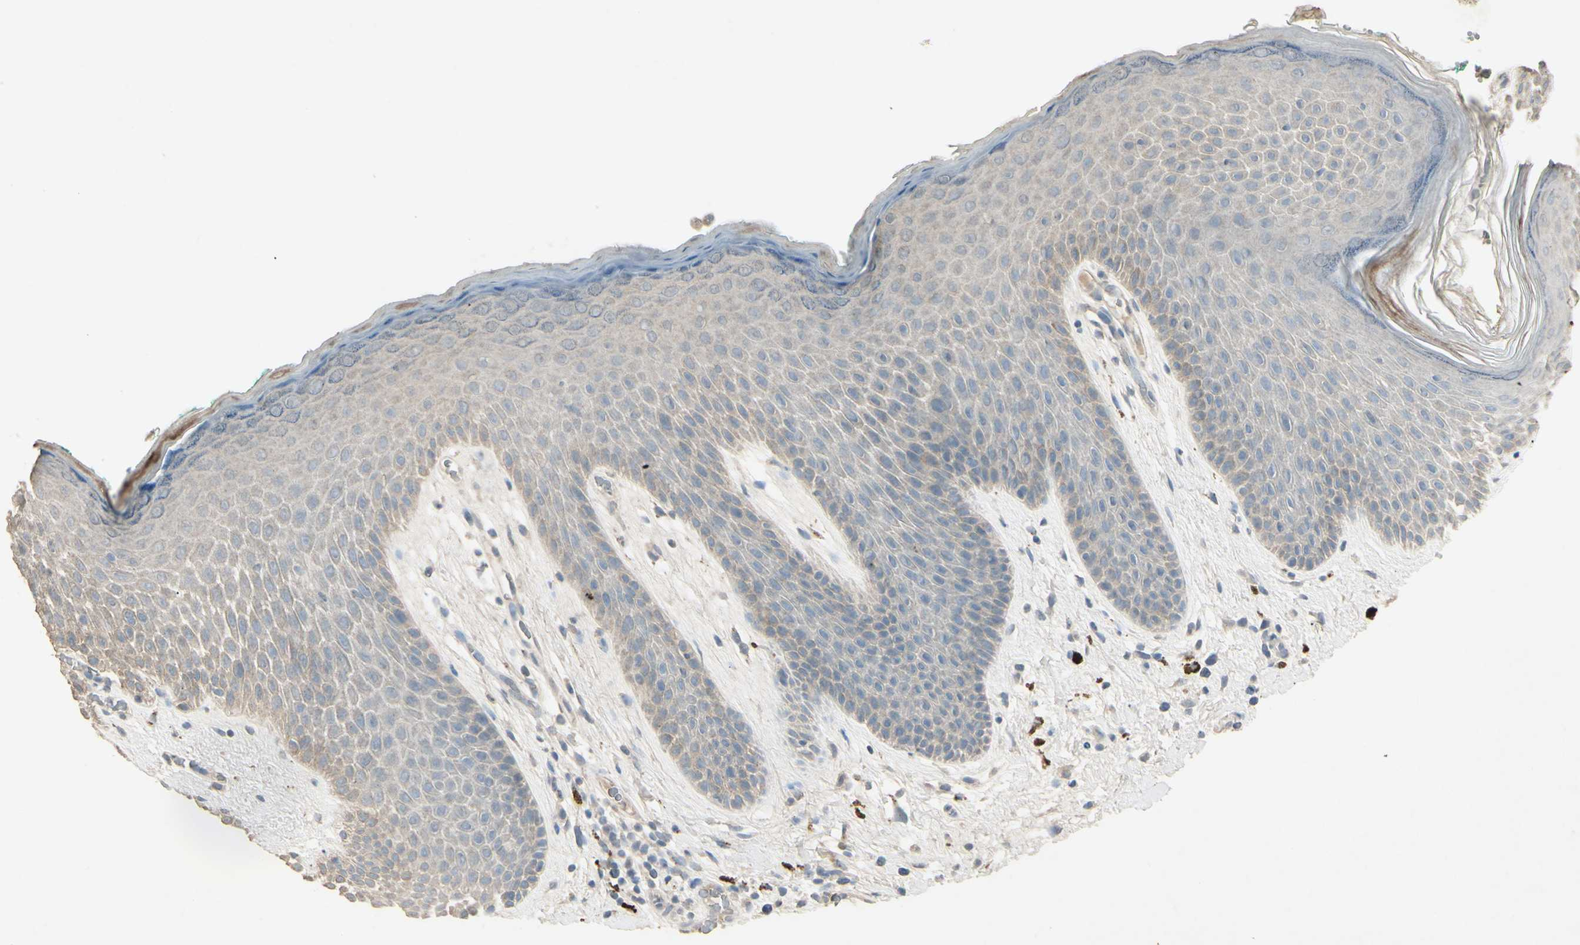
{"staining": {"intensity": "weak", "quantity": "25%-75%", "location": "cytoplasmic/membranous"}, "tissue": "skin", "cell_type": "Epidermal cells", "image_type": "normal", "snomed": [{"axis": "morphology", "description": "Normal tissue, NOS"}, {"axis": "topography", "description": "Anal"}], "caption": "IHC (DAB) staining of normal human skin exhibits weak cytoplasmic/membranous protein staining in approximately 25%-75% of epidermal cells.", "gene": "TIMM21", "patient": {"sex": "male", "age": 74}}